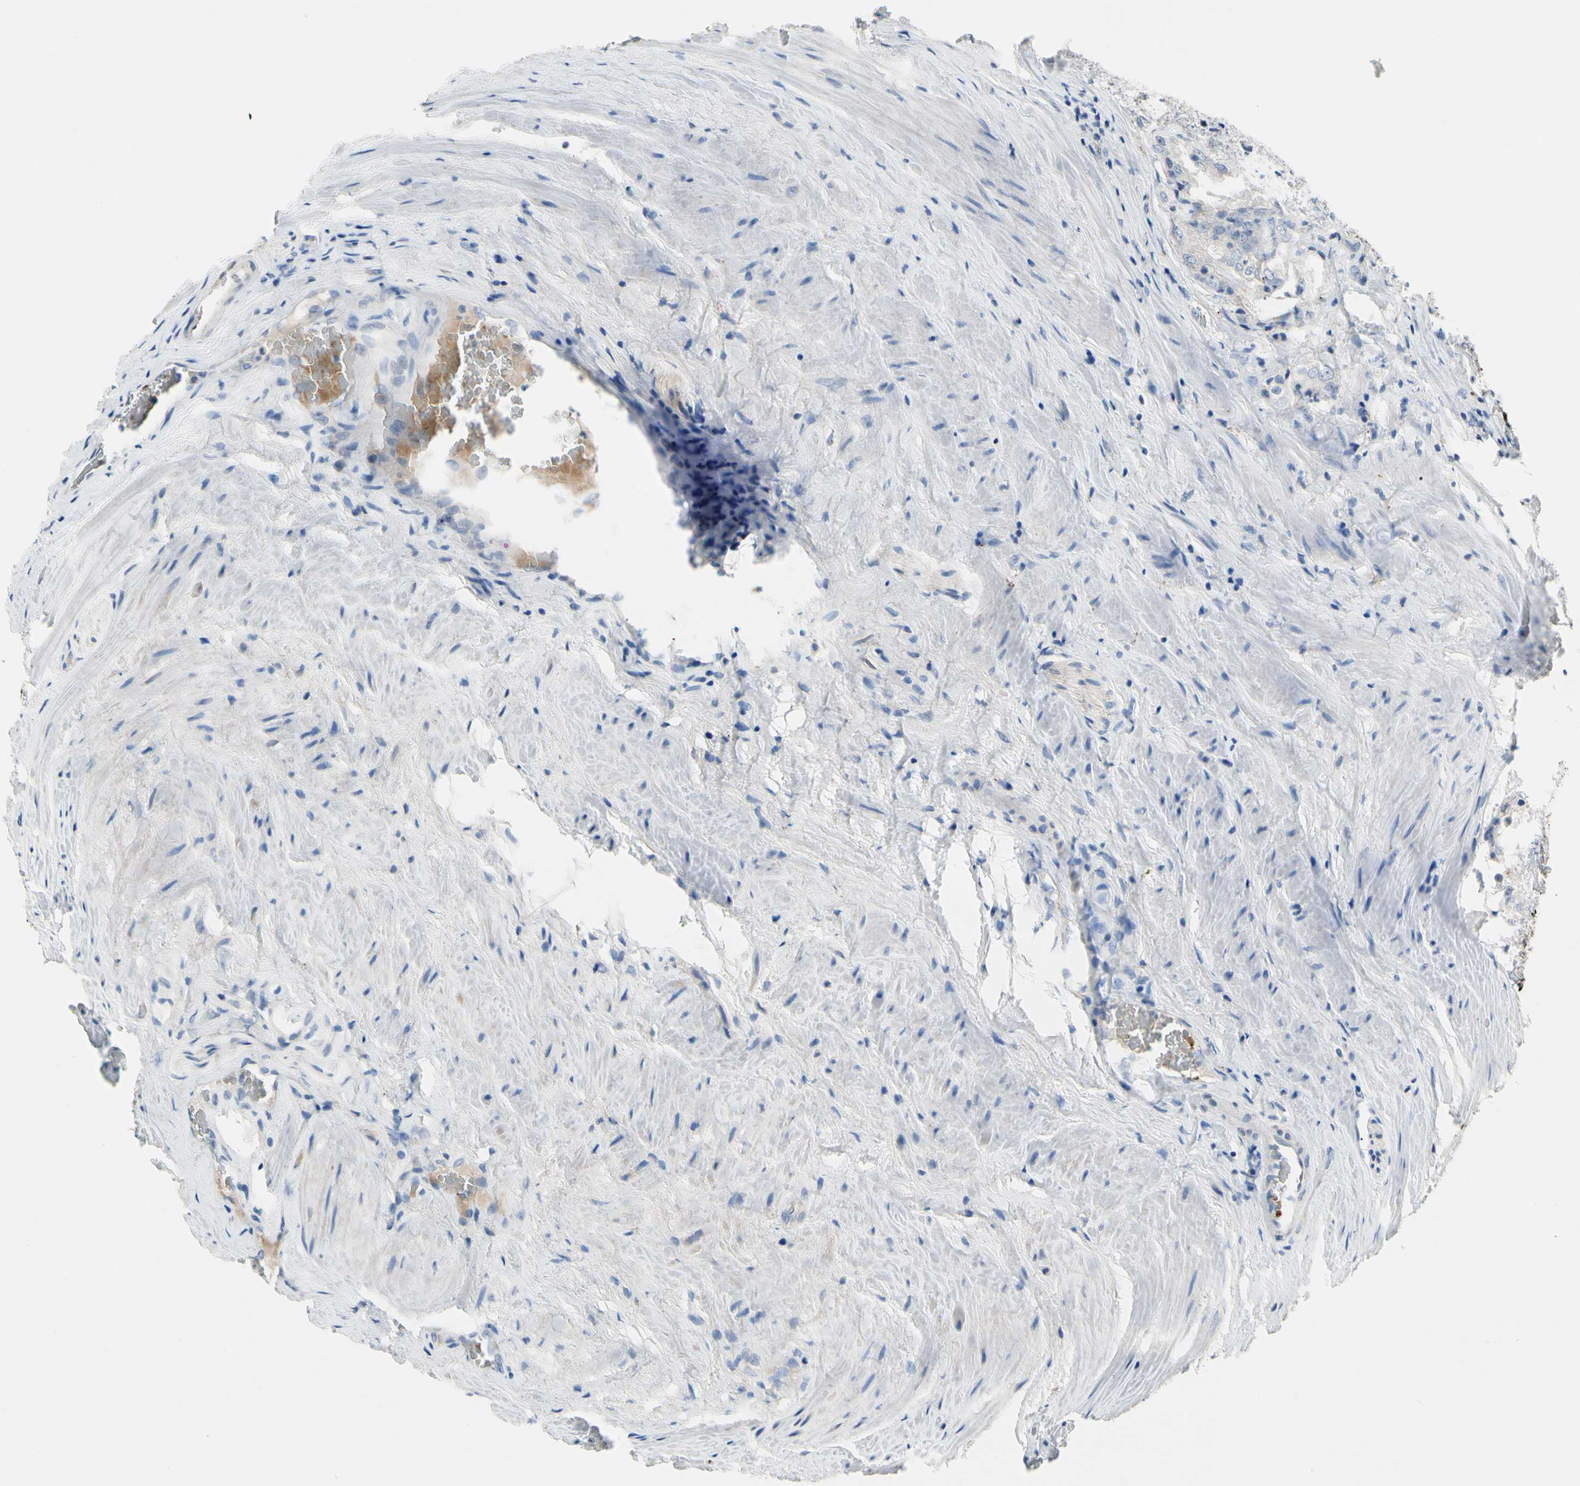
{"staining": {"intensity": "negative", "quantity": "none", "location": "none"}, "tissue": "prostate cancer", "cell_type": "Tumor cells", "image_type": "cancer", "snomed": [{"axis": "morphology", "description": "Adenocarcinoma, High grade"}, {"axis": "topography", "description": "Prostate"}], "caption": "A high-resolution image shows immunohistochemistry (IHC) staining of prostate cancer, which reveals no significant staining in tumor cells. (DAB (3,3'-diaminobenzidine) immunohistochemistry (IHC) visualized using brightfield microscopy, high magnification).", "gene": "RETSAT", "patient": {"sex": "male", "age": 73}}